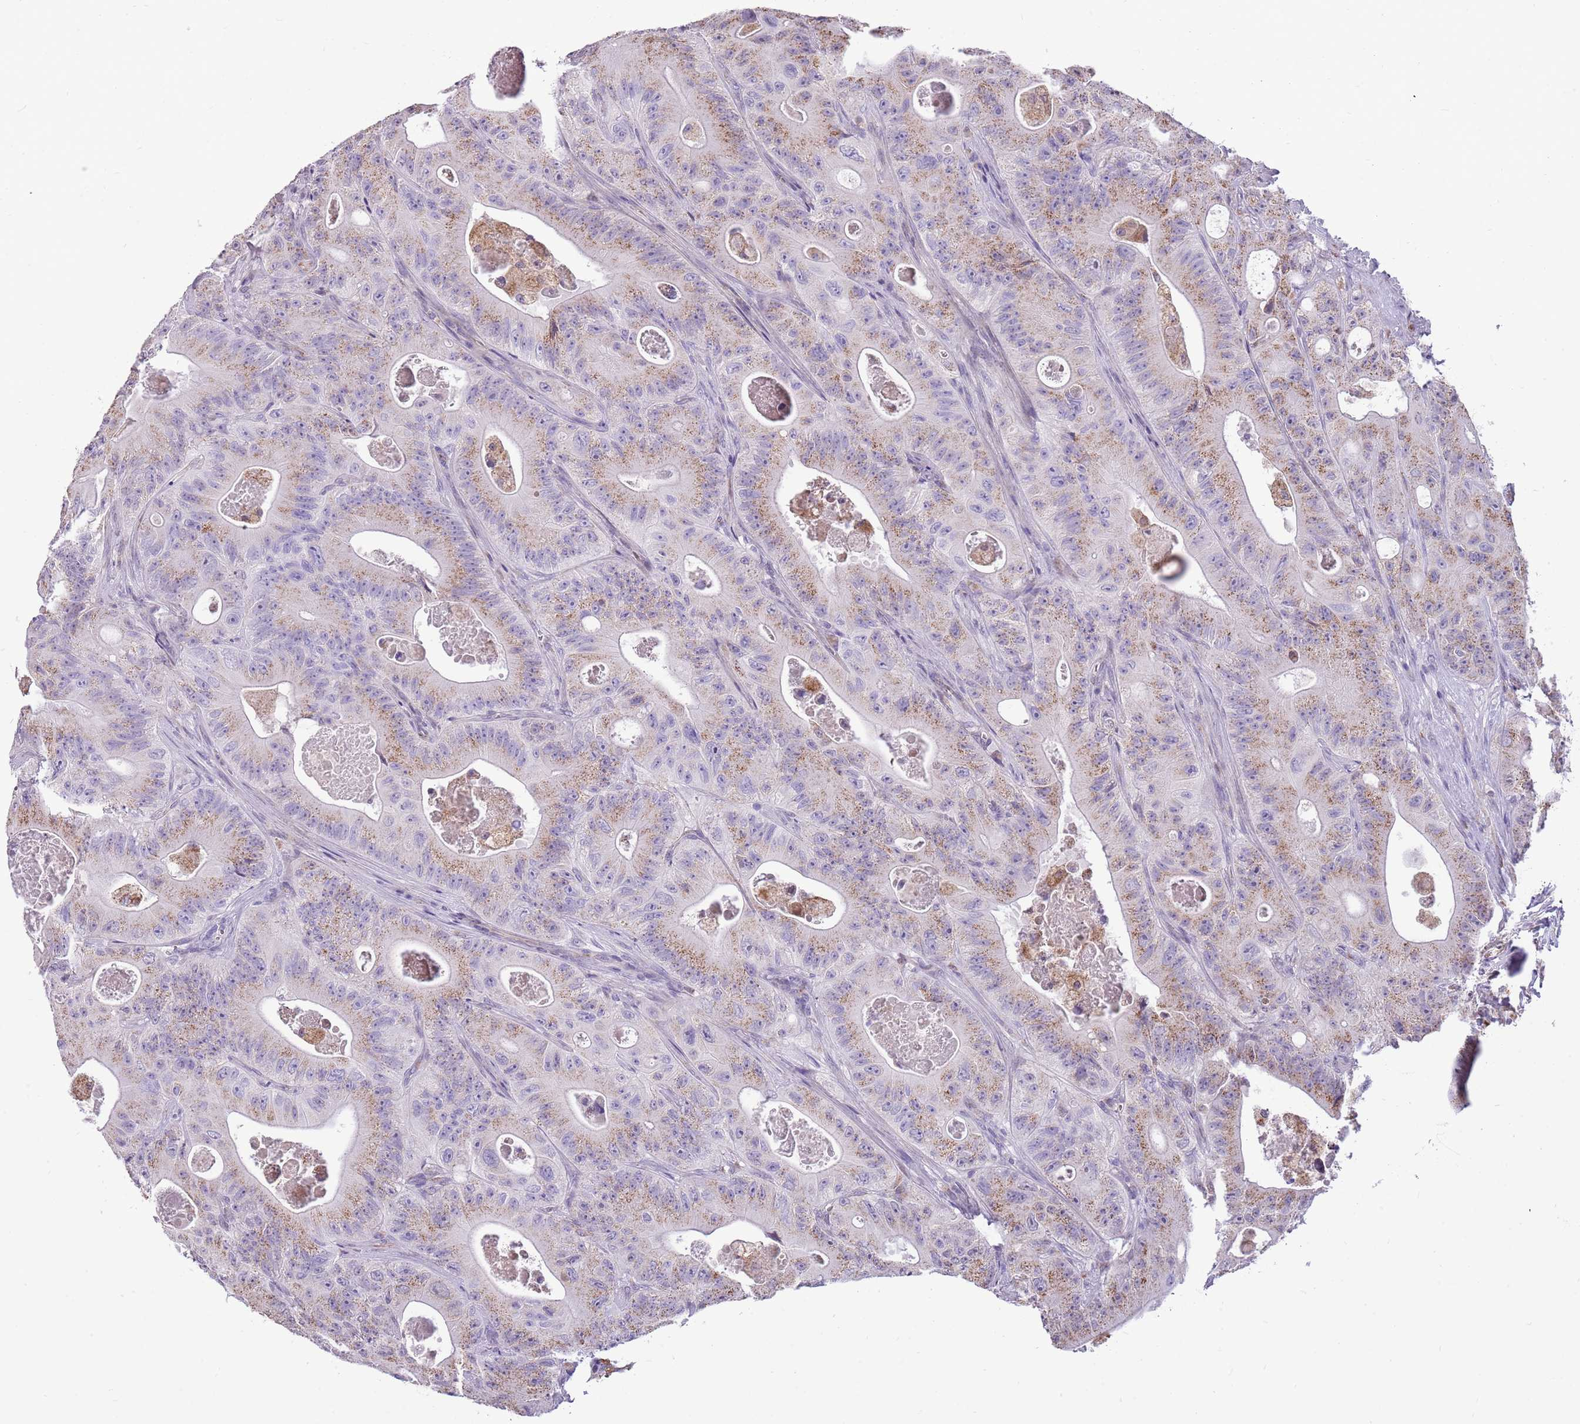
{"staining": {"intensity": "weak", "quantity": "25%-75%", "location": "cytoplasmic/membranous"}, "tissue": "colorectal cancer", "cell_type": "Tumor cells", "image_type": "cancer", "snomed": [{"axis": "morphology", "description": "Adenocarcinoma, NOS"}, {"axis": "topography", "description": "Colon"}], "caption": "Weak cytoplasmic/membranous protein expression is present in about 25%-75% of tumor cells in colorectal adenocarcinoma.", "gene": "PCNX1", "patient": {"sex": "female", "age": 46}}